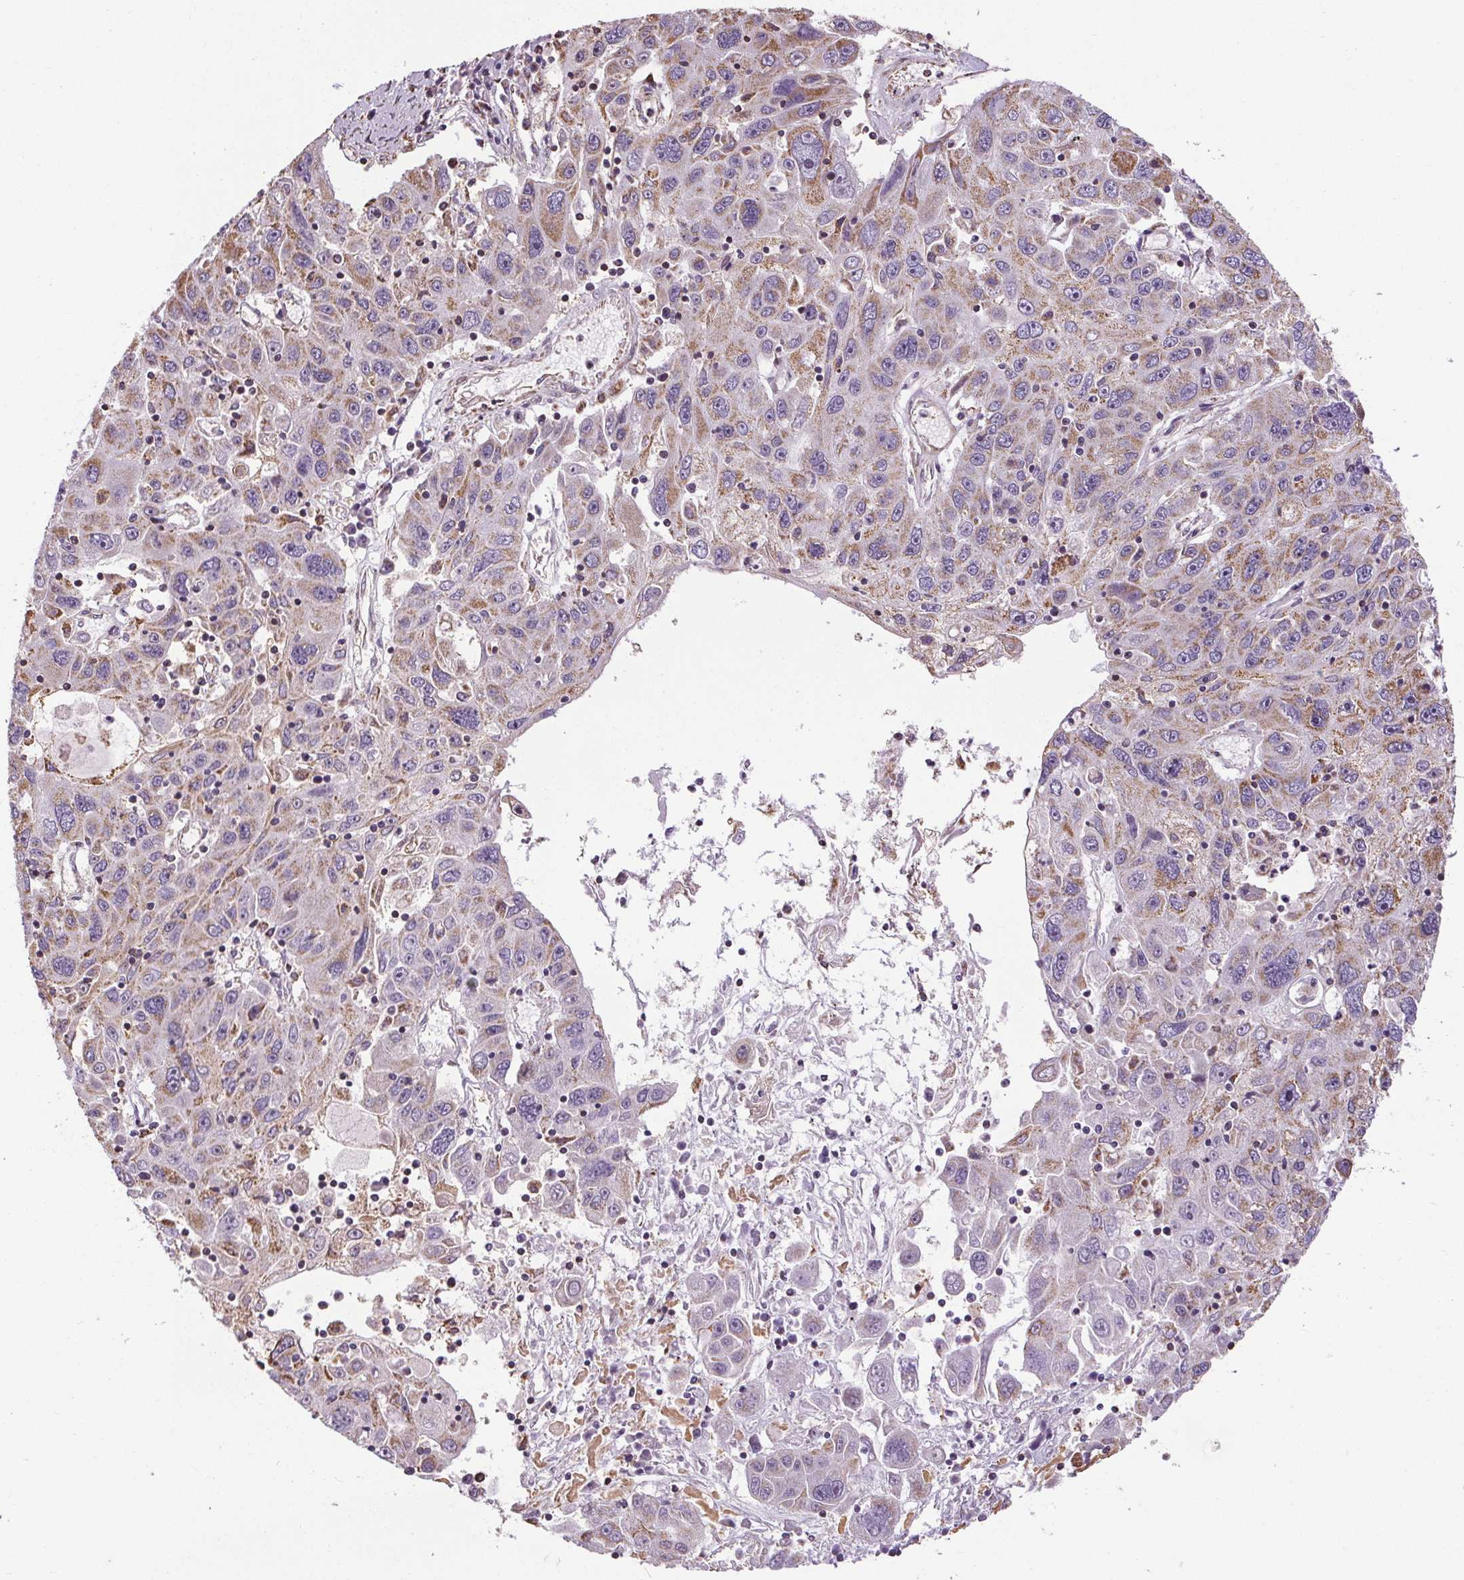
{"staining": {"intensity": "moderate", "quantity": "<25%", "location": "cytoplasmic/membranous"}, "tissue": "stomach cancer", "cell_type": "Tumor cells", "image_type": "cancer", "snomed": [{"axis": "morphology", "description": "Adenocarcinoma, NOS"}, {"axis": "topography", "description": "Stomach"}], "caption": "Tumor cells display low levels of moderate cytoplasmic/membranous staining in about <25% of cells in stomach cancer (adenocarcinoma).", "gene": "ZNF548", "patient": {"sex": "male", "age": 56}}